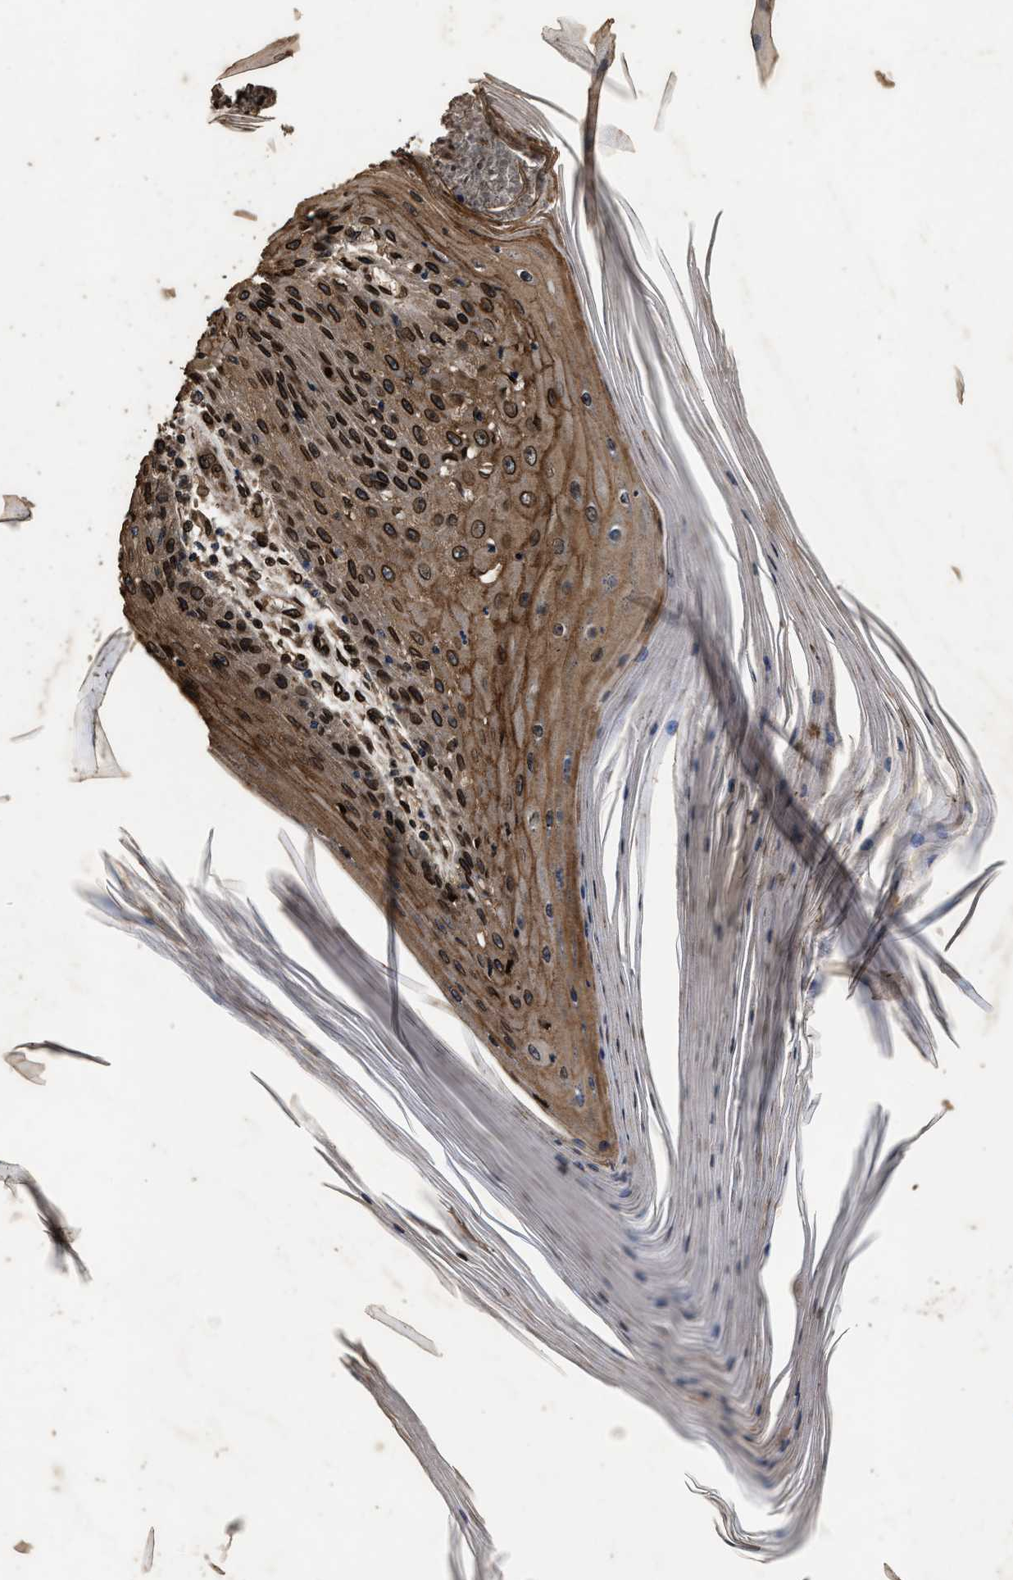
{"staining": {"intensity": "moderate", "quantity": ">75%", "location": "cytoplasmic/membranous,nuclear"}, "tissue": "skin cancer", "cell_type": "Tumor cells", "image_type": "cancer", "snomed": [{"axis": "morphology", "description": "Squamous cell carcinoma, NOS"}, {"axis": "topography", "description": "Skin"}], "caption": "The image exhibits a brown stain indicating the presence of a protein in the cytoplasmic/membranous and nuclear of tumor cells in squamous cell carcinoma (skin).", "gene": "ACCS", "patient": {"sex": "female", "age": 73}}